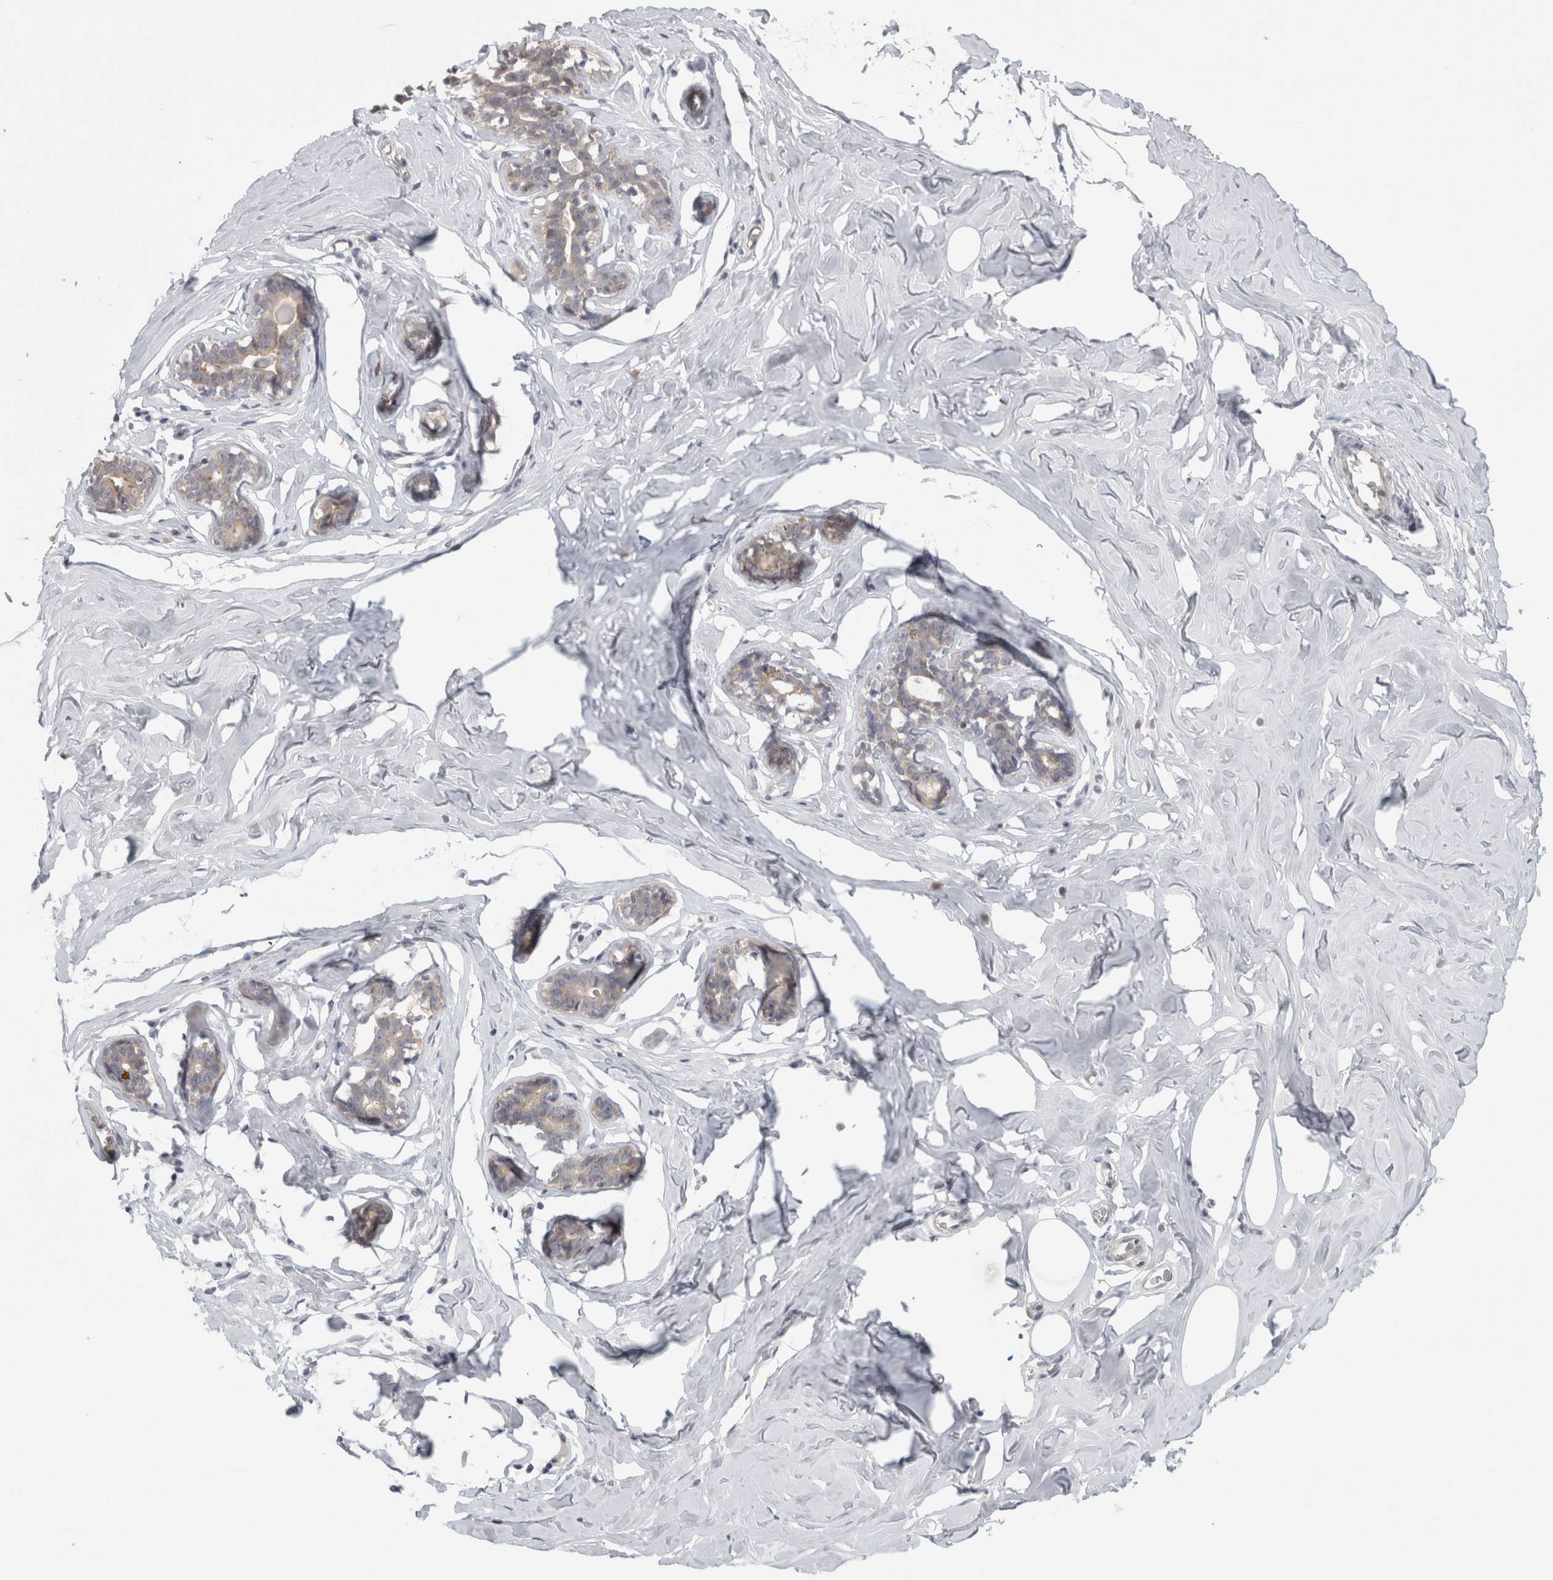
{"staining": {"intensity": "negative", "quantity": "none", "location": "none"}, "tissue": "adipose tissue", "cell_type": "Adipocytes", "image_type": "normal", "snomed": [{"axis": "morphology", "description": "Normal tissue, NOS"}, {"axis": "morphology", "description": "Fibrosis, NOS"}, {"axis": "topography", "description": "Breast"}, {"axis": "topography", "description": "Adipose tissue"}], "caption": "The photomicrograph exhibits no staining of adipocytes in benign adipose tissue. The staining was performed using DAB (3,3'-diaminobenzidine) to visualize the protein expression in brown, while the nuclei were stained in blue with hematoxylin (Magnification: 20x).", "gene": "PIGP", "patient": {"sex": "female", "age": 39}}